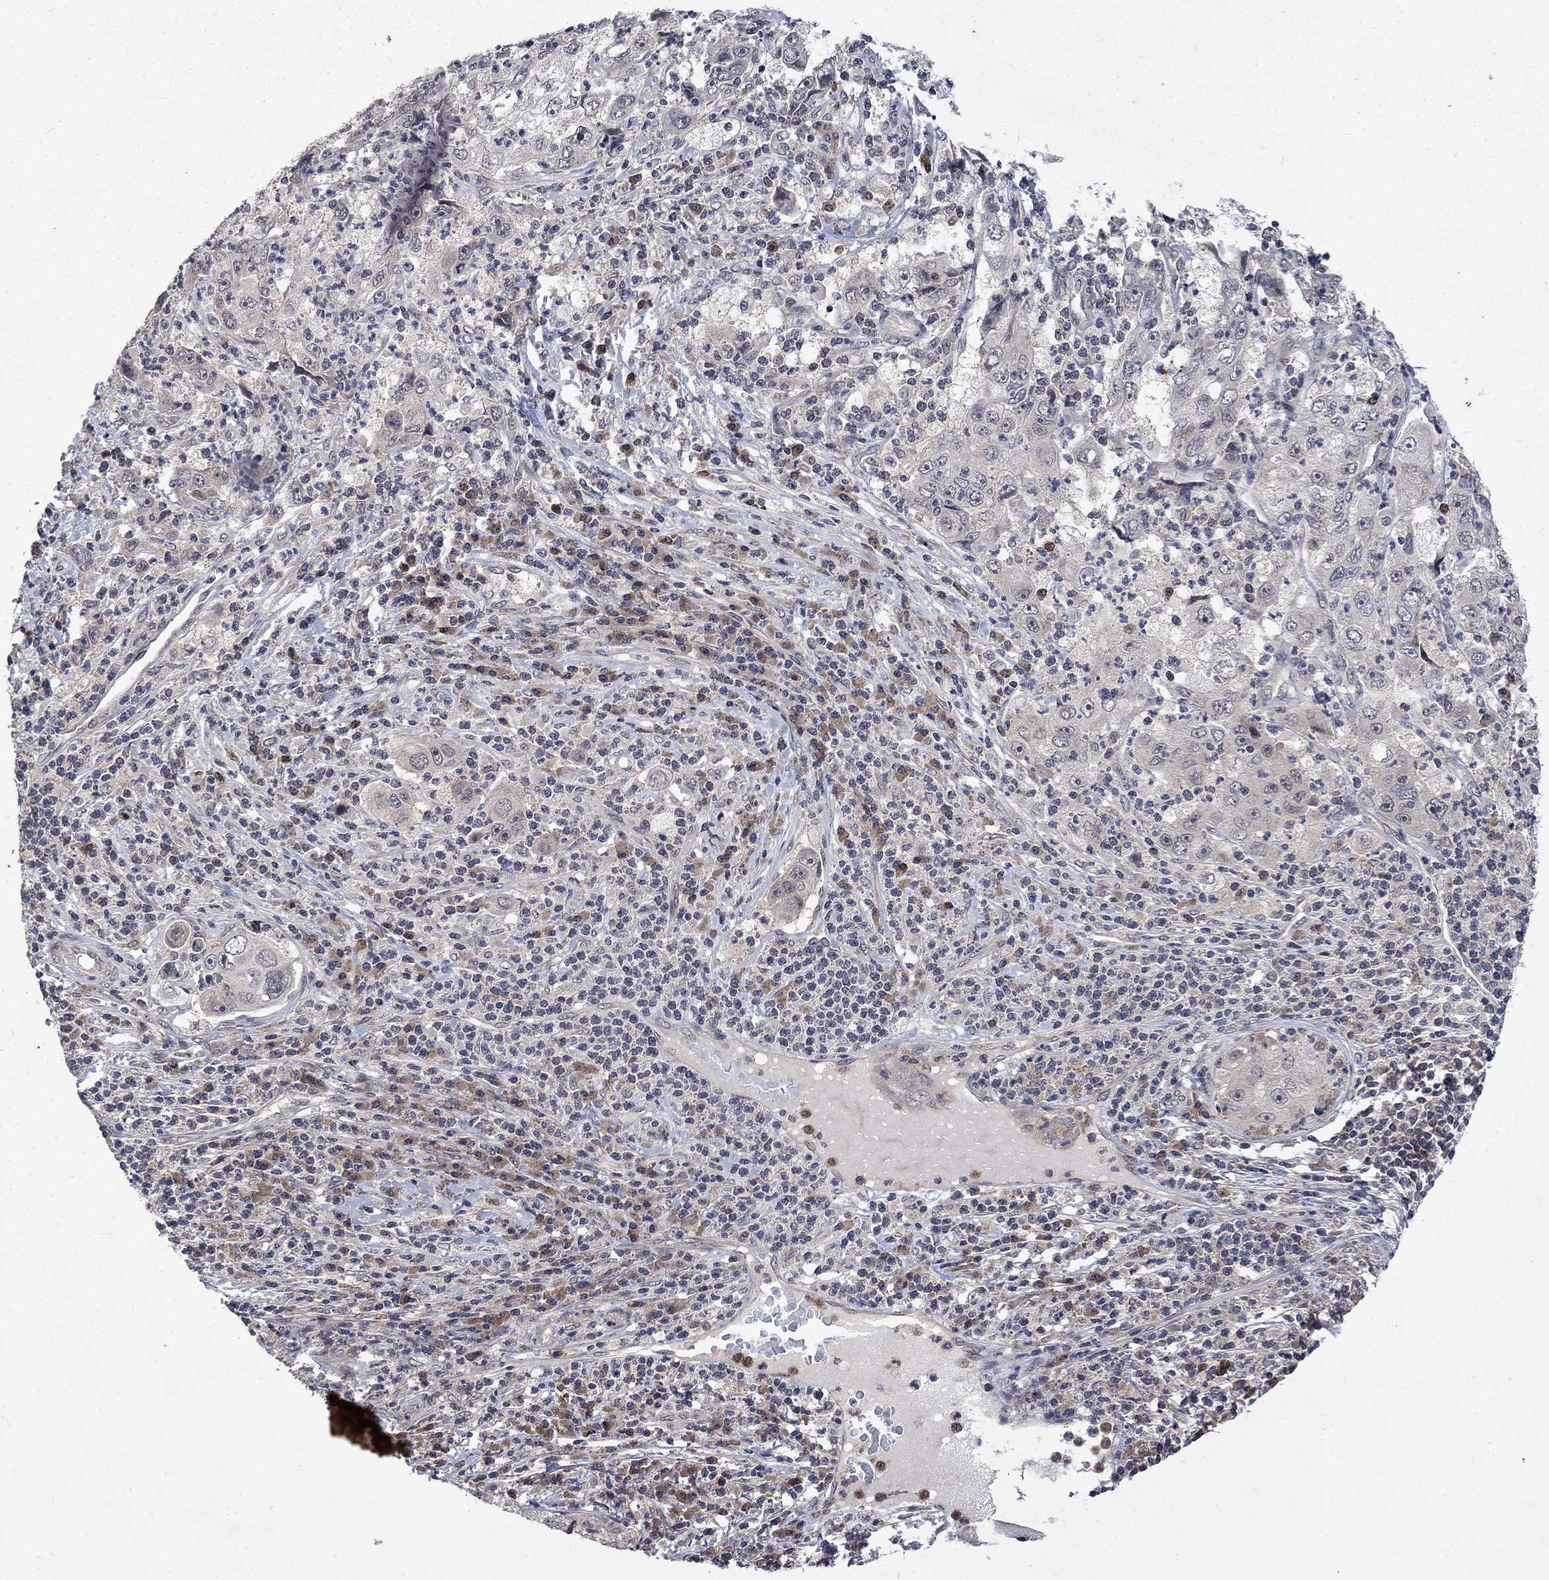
{"staining": {"intensity": "negative", "quantity": "none", "location": "none"}, "tissue": "cervical cancer", "cell_type": "Tumor cells", "image_type": "cancer", "snomed": [{"axis": "morphology", "description": "Squamous cell carcinoma, NOS"}, {"axis": "topography", "description": "Cervix"}], "caption": "Human cervical cancer (squamous cell carcinoma) stained for a protein using immunohistochemistry (IHC) displays no positivity in tumor cells.", "gene": "PPP1R9A", "patient": {"sex": "female", "age": 36}}